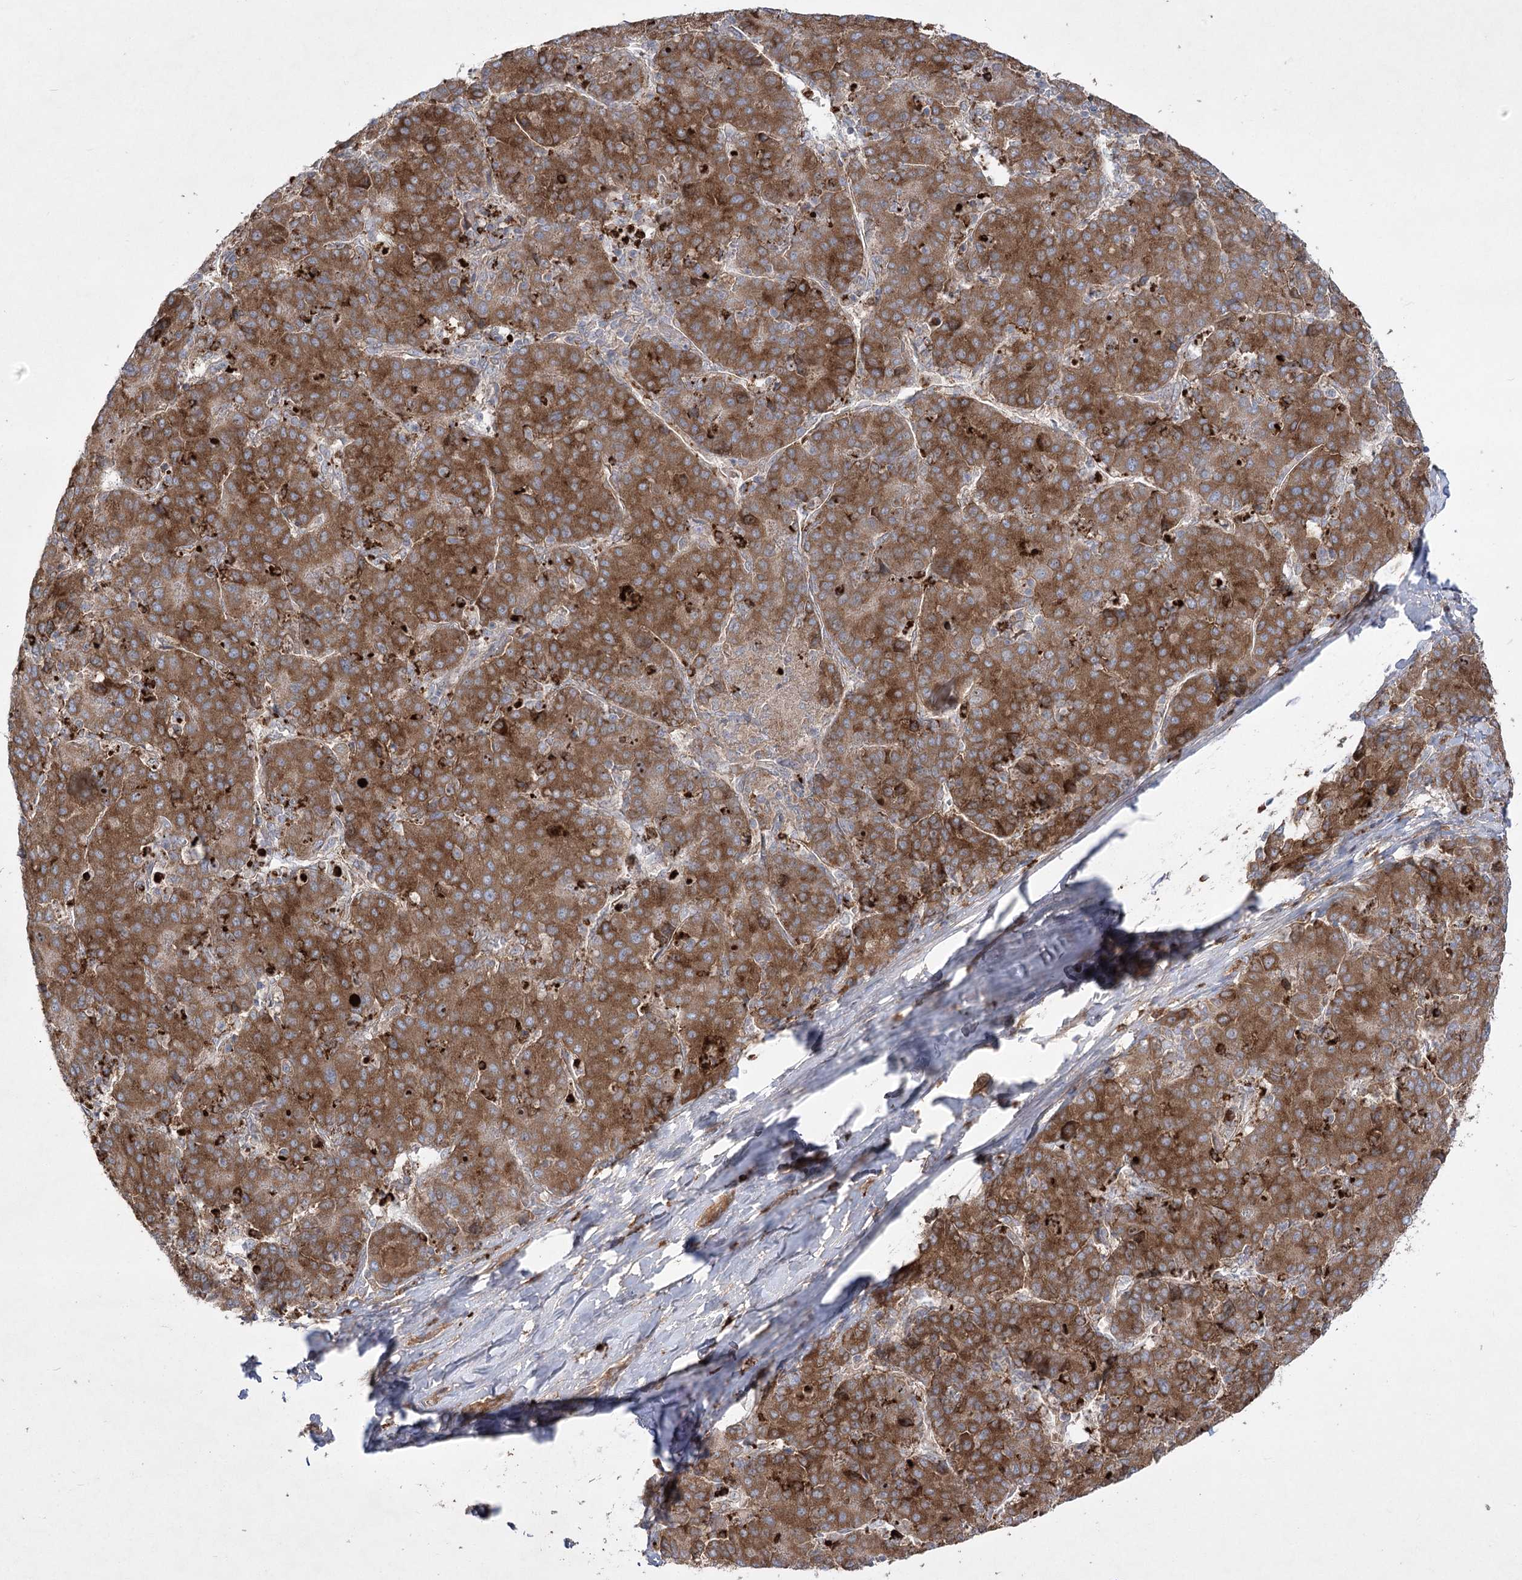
{"staining": {"intensity": "moderate", "quantity": ">75%", "location": "cytoplasmic/membranous"}, "tissue": "liver cancer", "cell_type": "Tumor cells", "image_type": "cancer", "snomed": [{"axis": "morphology", "description": "Carcinoma, Hepatocellular, NOS"}, {"axis": "topography", "description": "Liver"}], "caption": "There is medium levels of moderate cytoplasmic/membranous positivity in tumor cells of liver cancer, as demonstrated by immunohistochemical staining (brown color).", "gene": "PLEKHA5", "patient": {"sex": "male", "age": 65}}